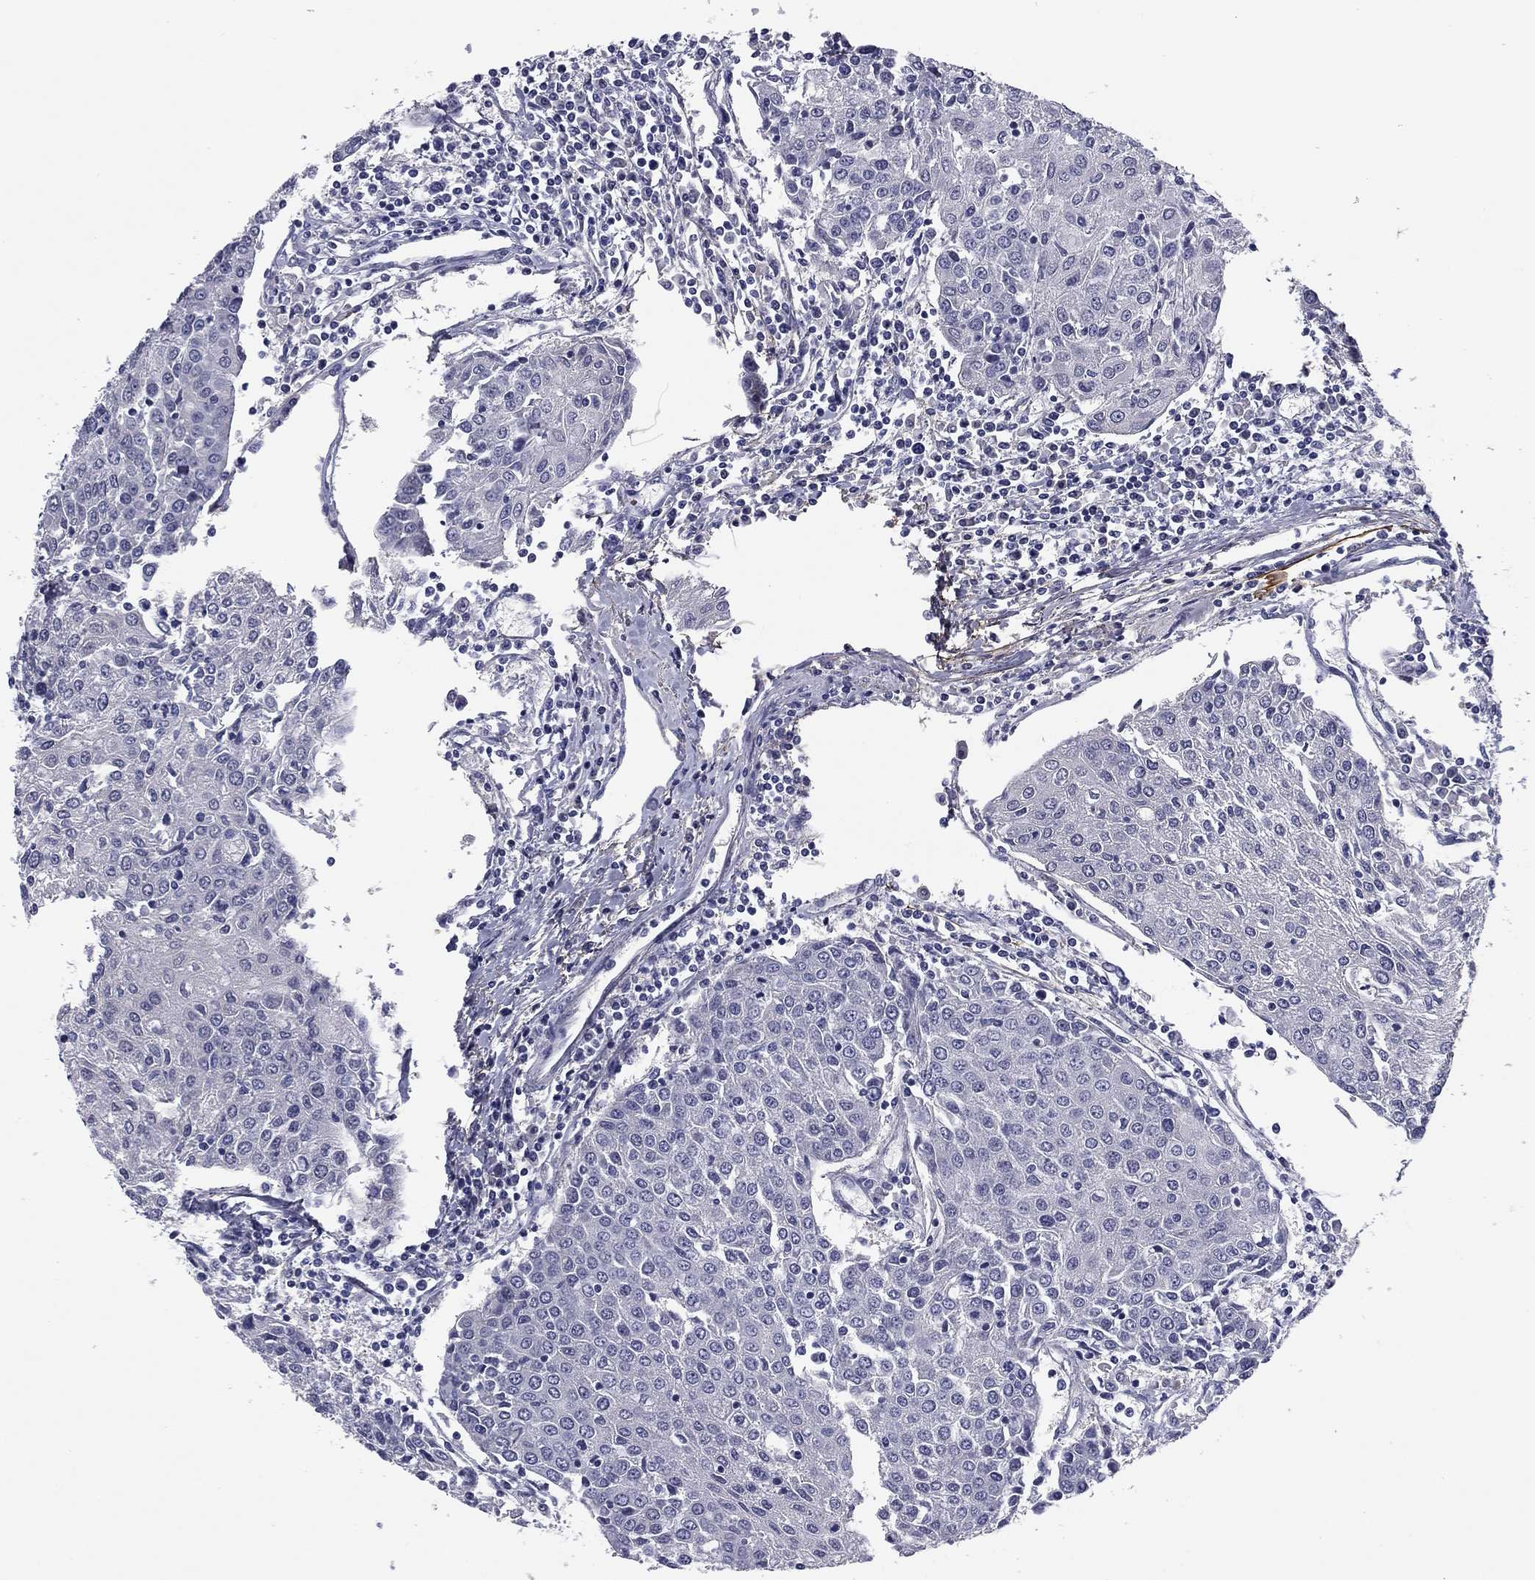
{"staining": {"intensity": "negative", "quantity": "none", "location": "none"}, "tissue": "urothelial cancer", "cell_type": "Tumor cells", "image_type": "cancer", "snomed": [{"axis": "morphology", "description": "Urothelial carcinoma, High grade"}, {"axis": "topography", "description": "Urinary bladder"}], "caption": "A histopathology image of human urothelial cancer is negative for staining in tumor cells.", "gene": "REXO5", "patient": {"sex": "female", "age": 85}}